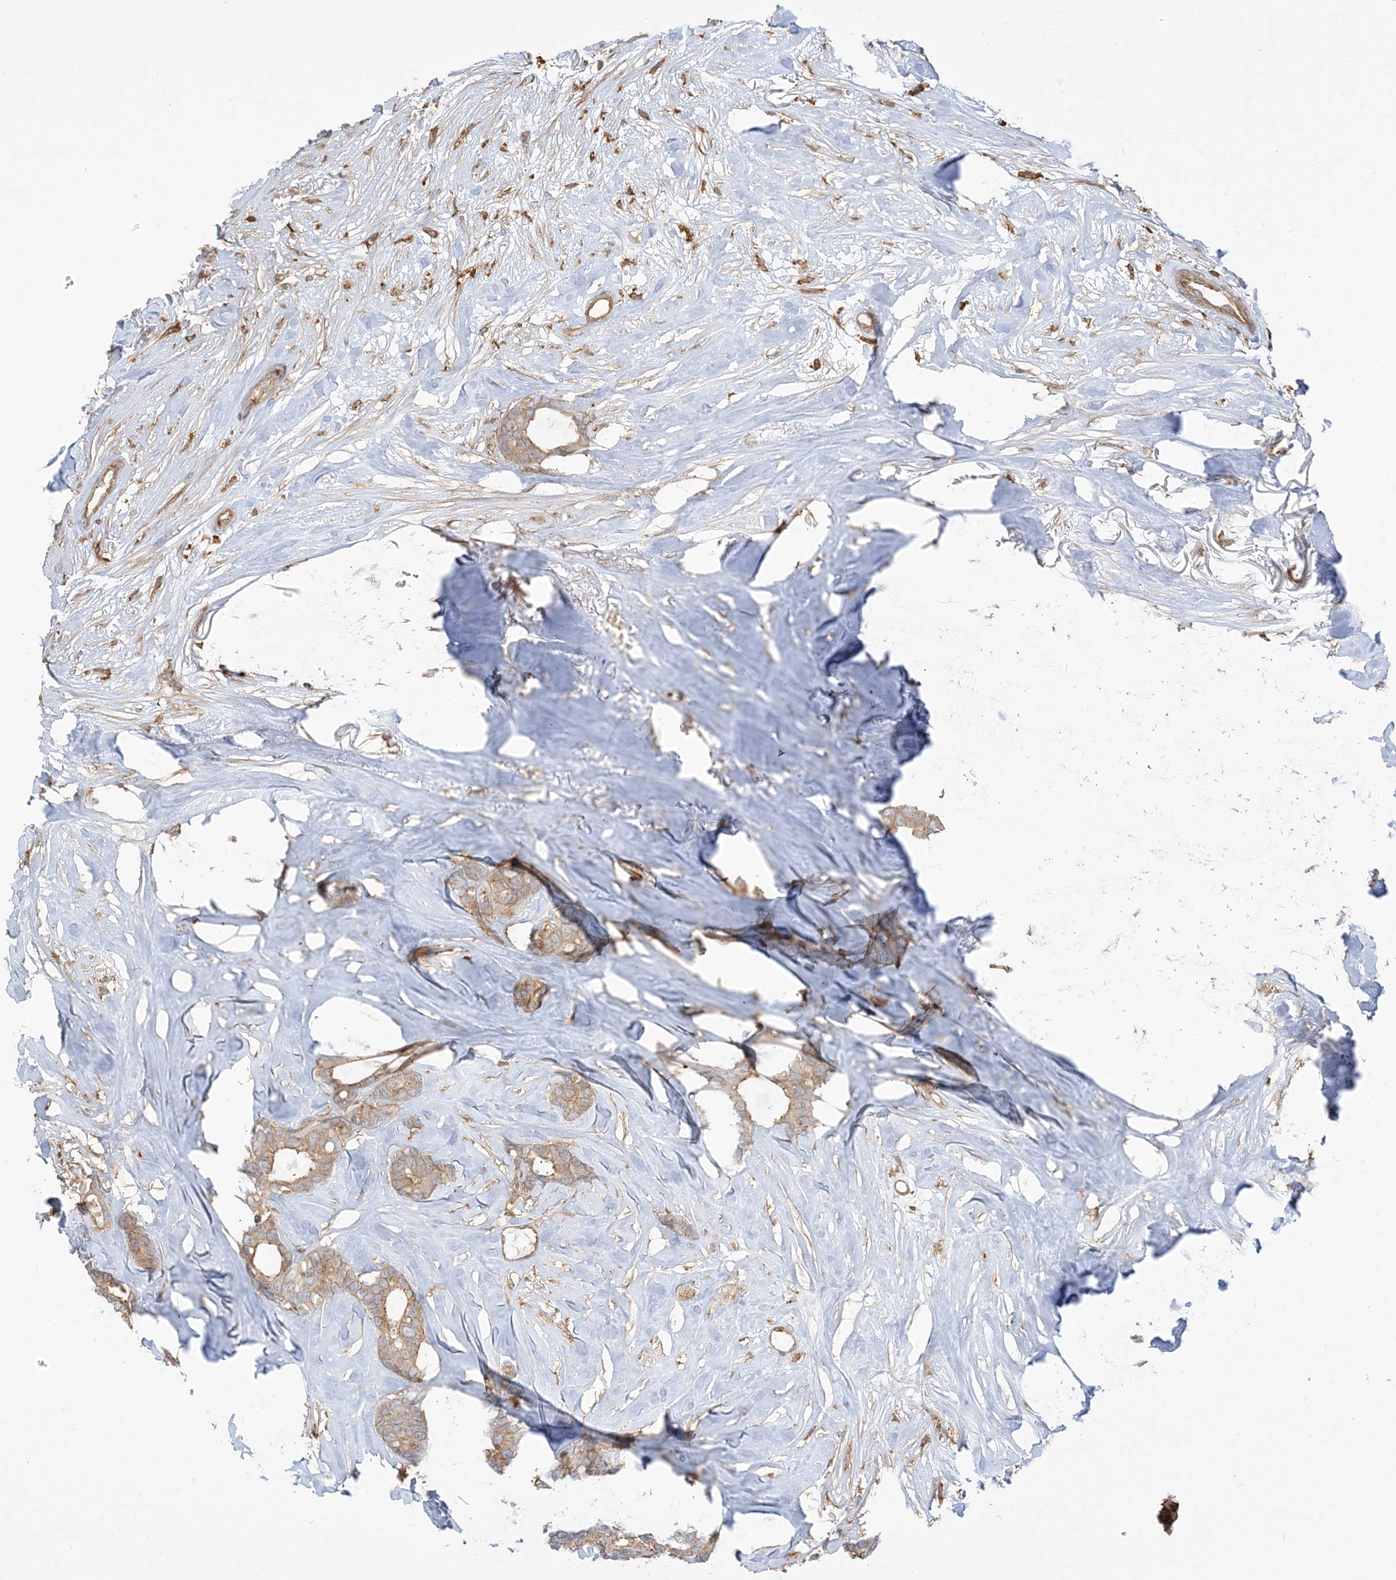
{"staining": {"intensity": "weak", "quantity": ">75%", "location": "cytoplasmic/membranous"}, "tissue": "breast cancer", "cell_type": "Tumor cells", "image_type": "cancer", "snomed": [{"axis": "morphology", "description": "Duct carcinoma"}, {"axis": "topography", "description": "Breast"}], "caption": "Immunohistochemistry (IHC) micrograph of neoplastic tissue: human breast intraductal carcinoma stained using immunohistochemistry exhibits low levels of weak protein expression localized specifically in the cytoplasmic/membranous of tumor cells, appearing as a cytoplasmic/membranous brown color.", "gene": "CAPZB", "patient": {"sex": "female", "age": 87}}